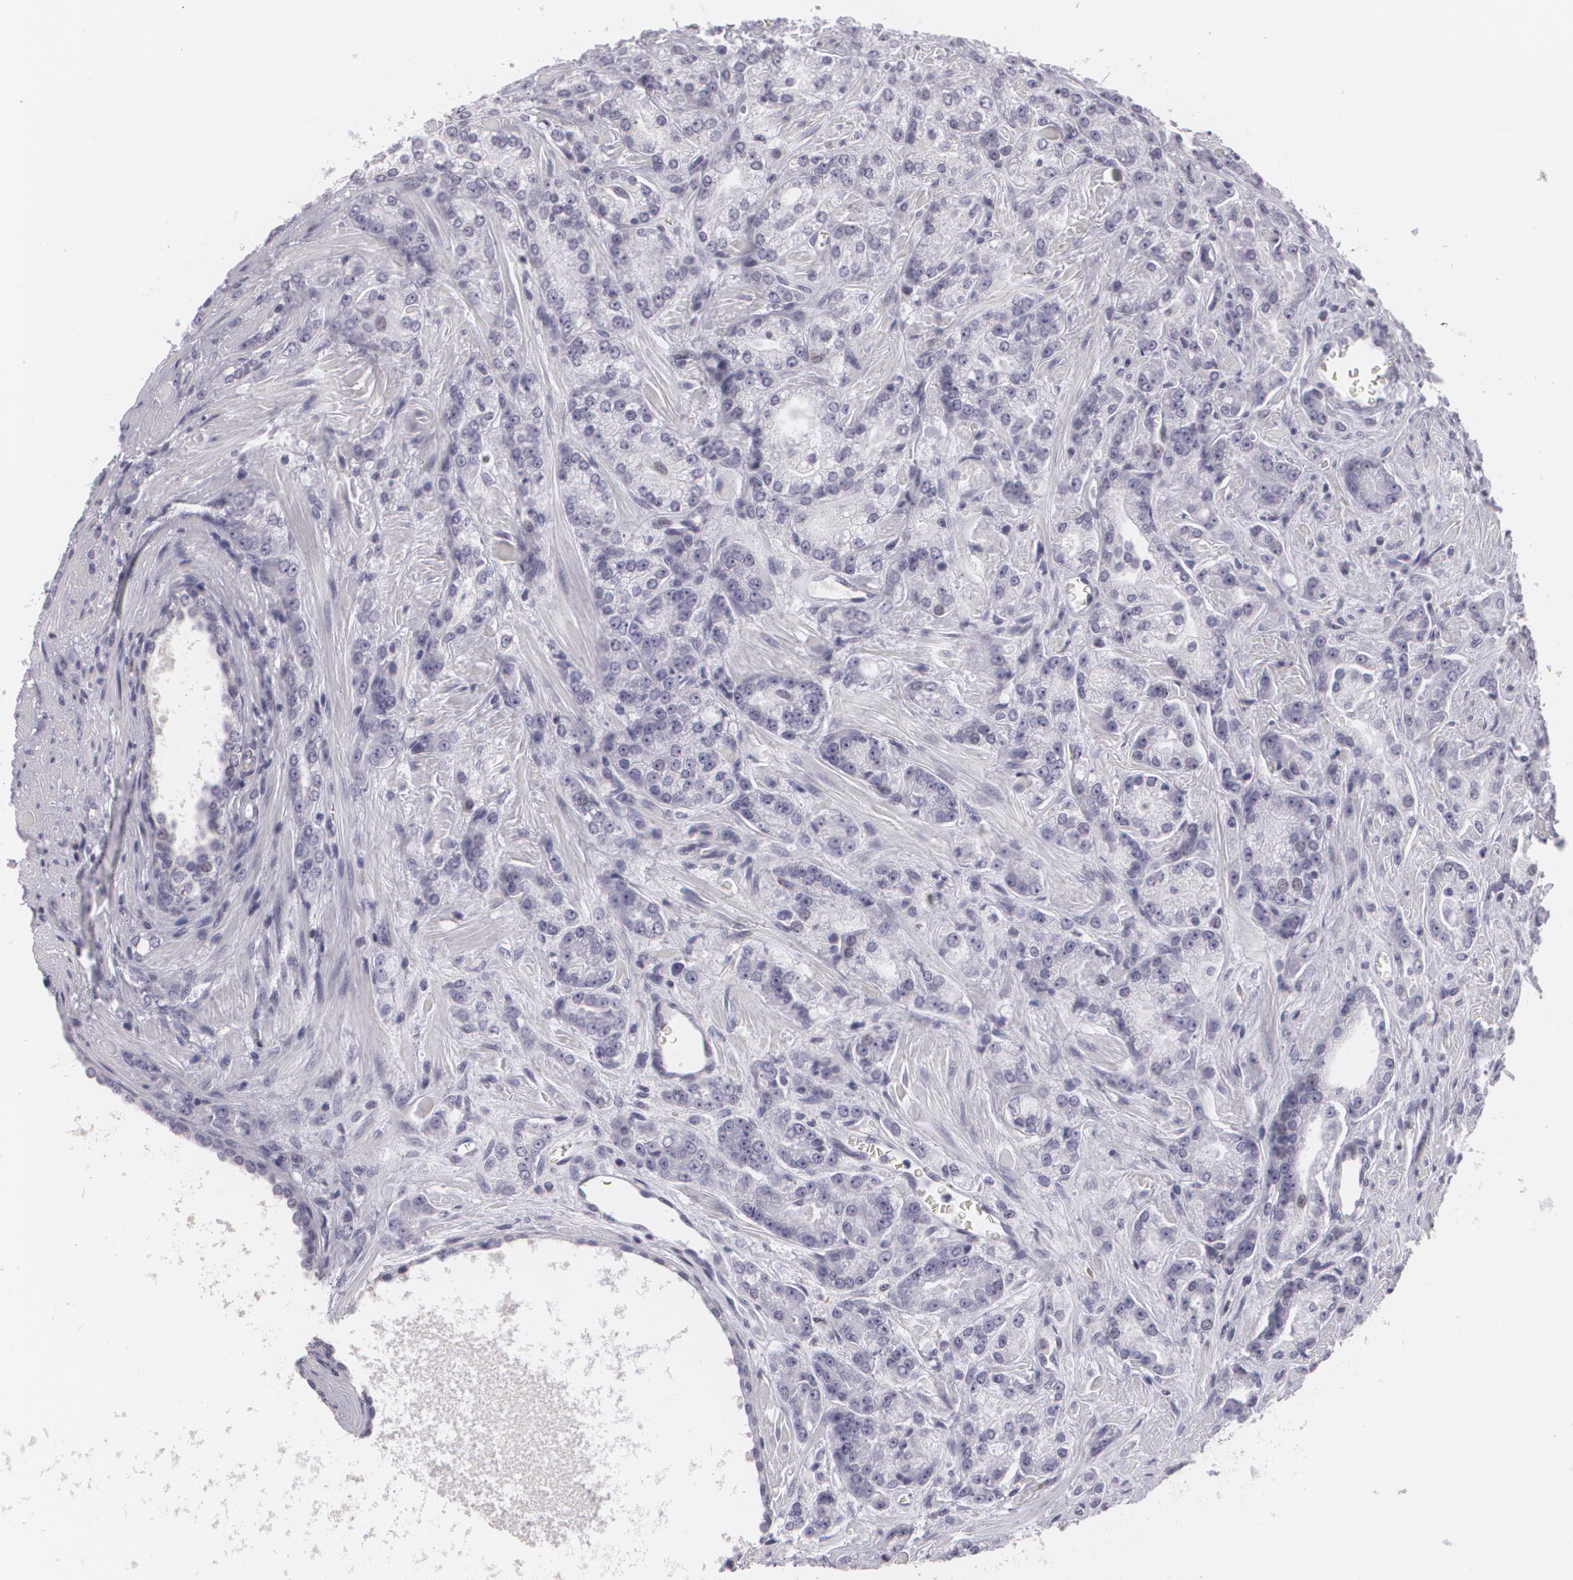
{"staining": {"intensity": "negative", "quantity": "none", "location": "none"}, "tissue": "prostate cancer", "cell_type": "Tumor cells", "image_type": "cancer", "snomed": [{"axis": "morphology", "description": "Adenocarcinoma, High grade"}, {"axis": "topography", "description": "Prostate"}], "caption": "This is an immunohistochemistry histopathology image of human prostate cancer. There is no staining in tumor cells.", "gene": "MAP2", "patient": {"sex": "male", "age": 71}}